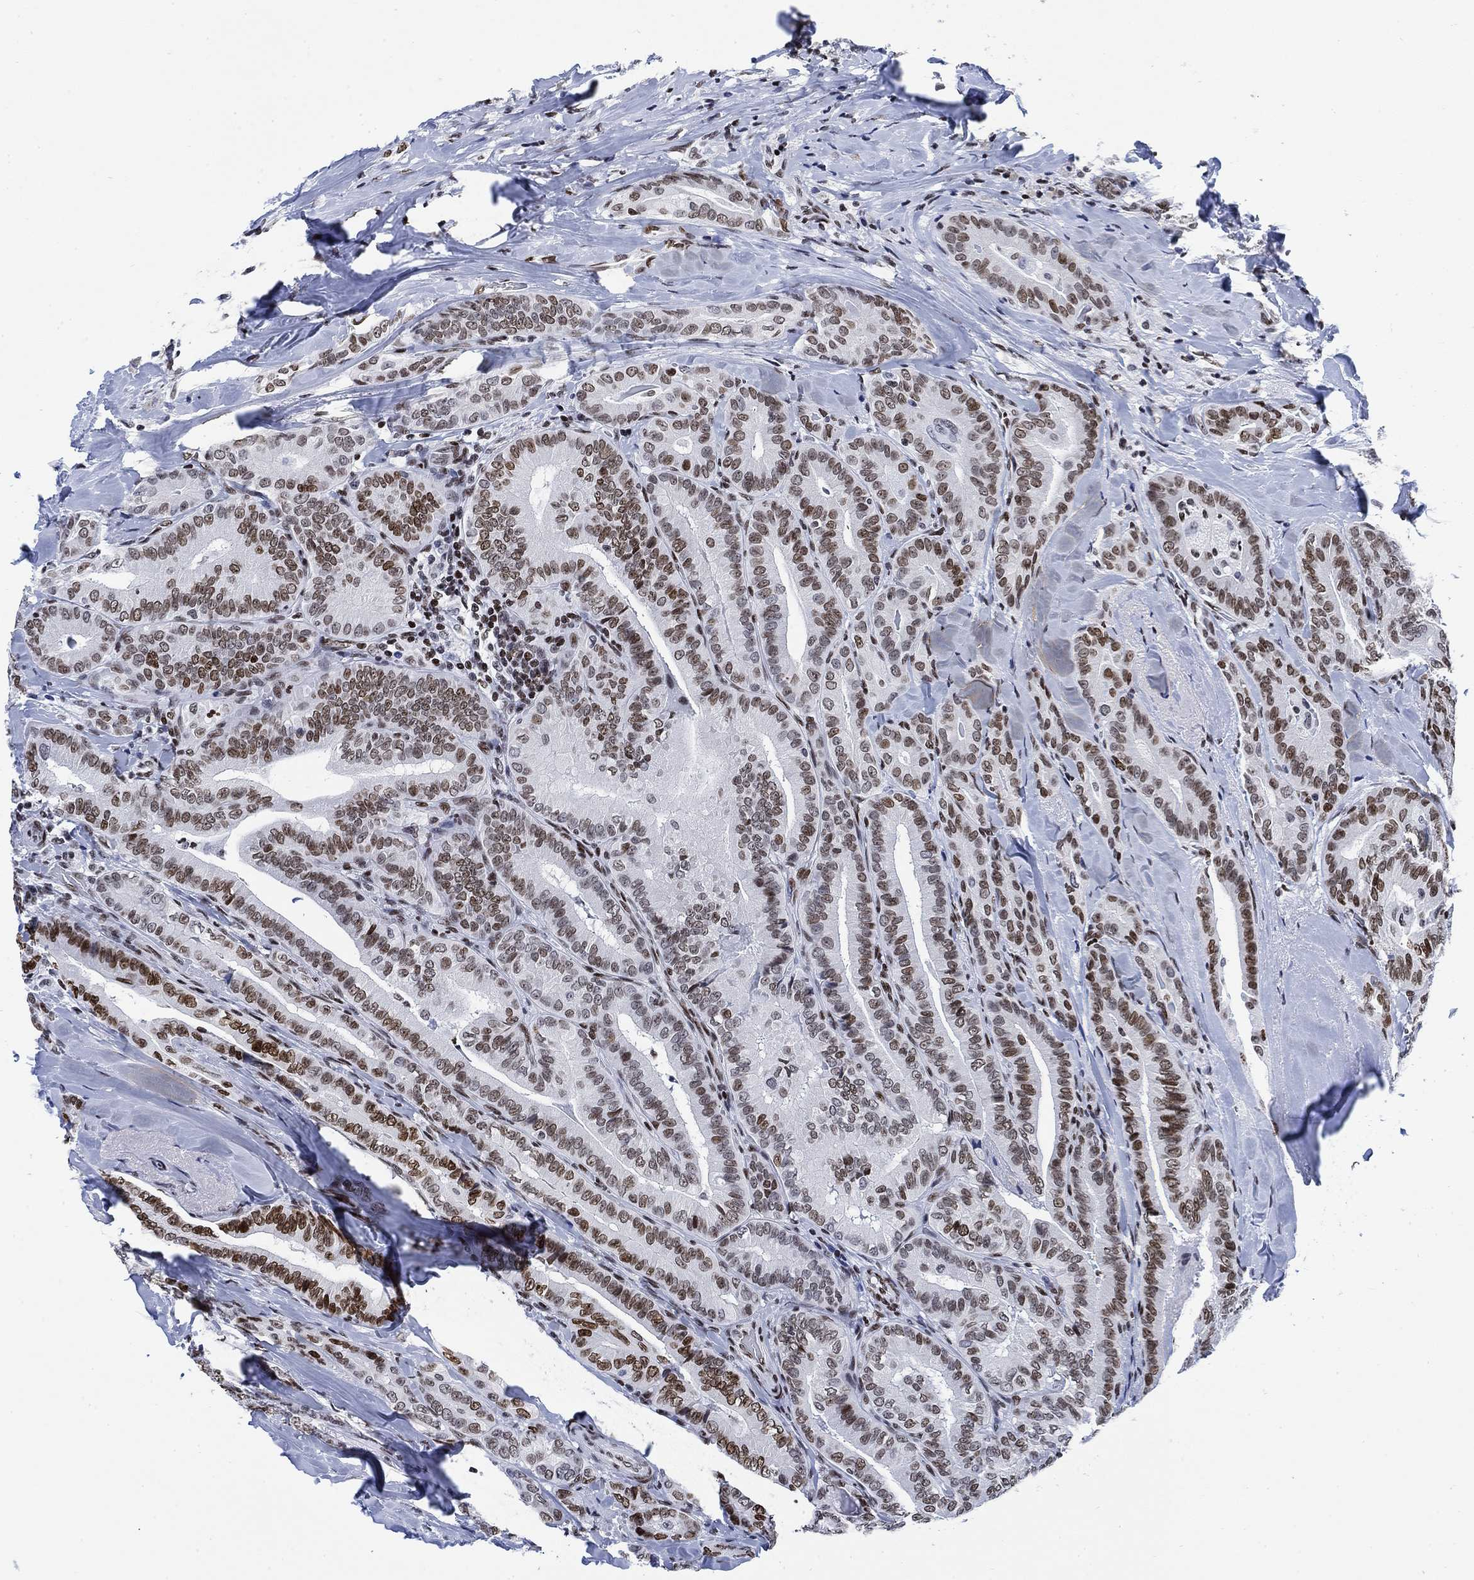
{"staining": {"intensity": "moderate", "quantity": ">75%", "location": "nuclear"}, "tissue": "thyroid cancer", "cell_type": "Tumor cells", "image_type": "cancer", "snomed": [{"axis": "morphology", "description": "Papillary adenocarcinoma, NOS"}, {"axis": "topography", "description": "Thyroid gland"}], "caption": "Tumor cells reveal medium levels of moderate nuclear expression in approximately >75% of cells in human thyroid cancer.", "gene": "H1-10", "patient": {"sex": "male", "age": 61}}